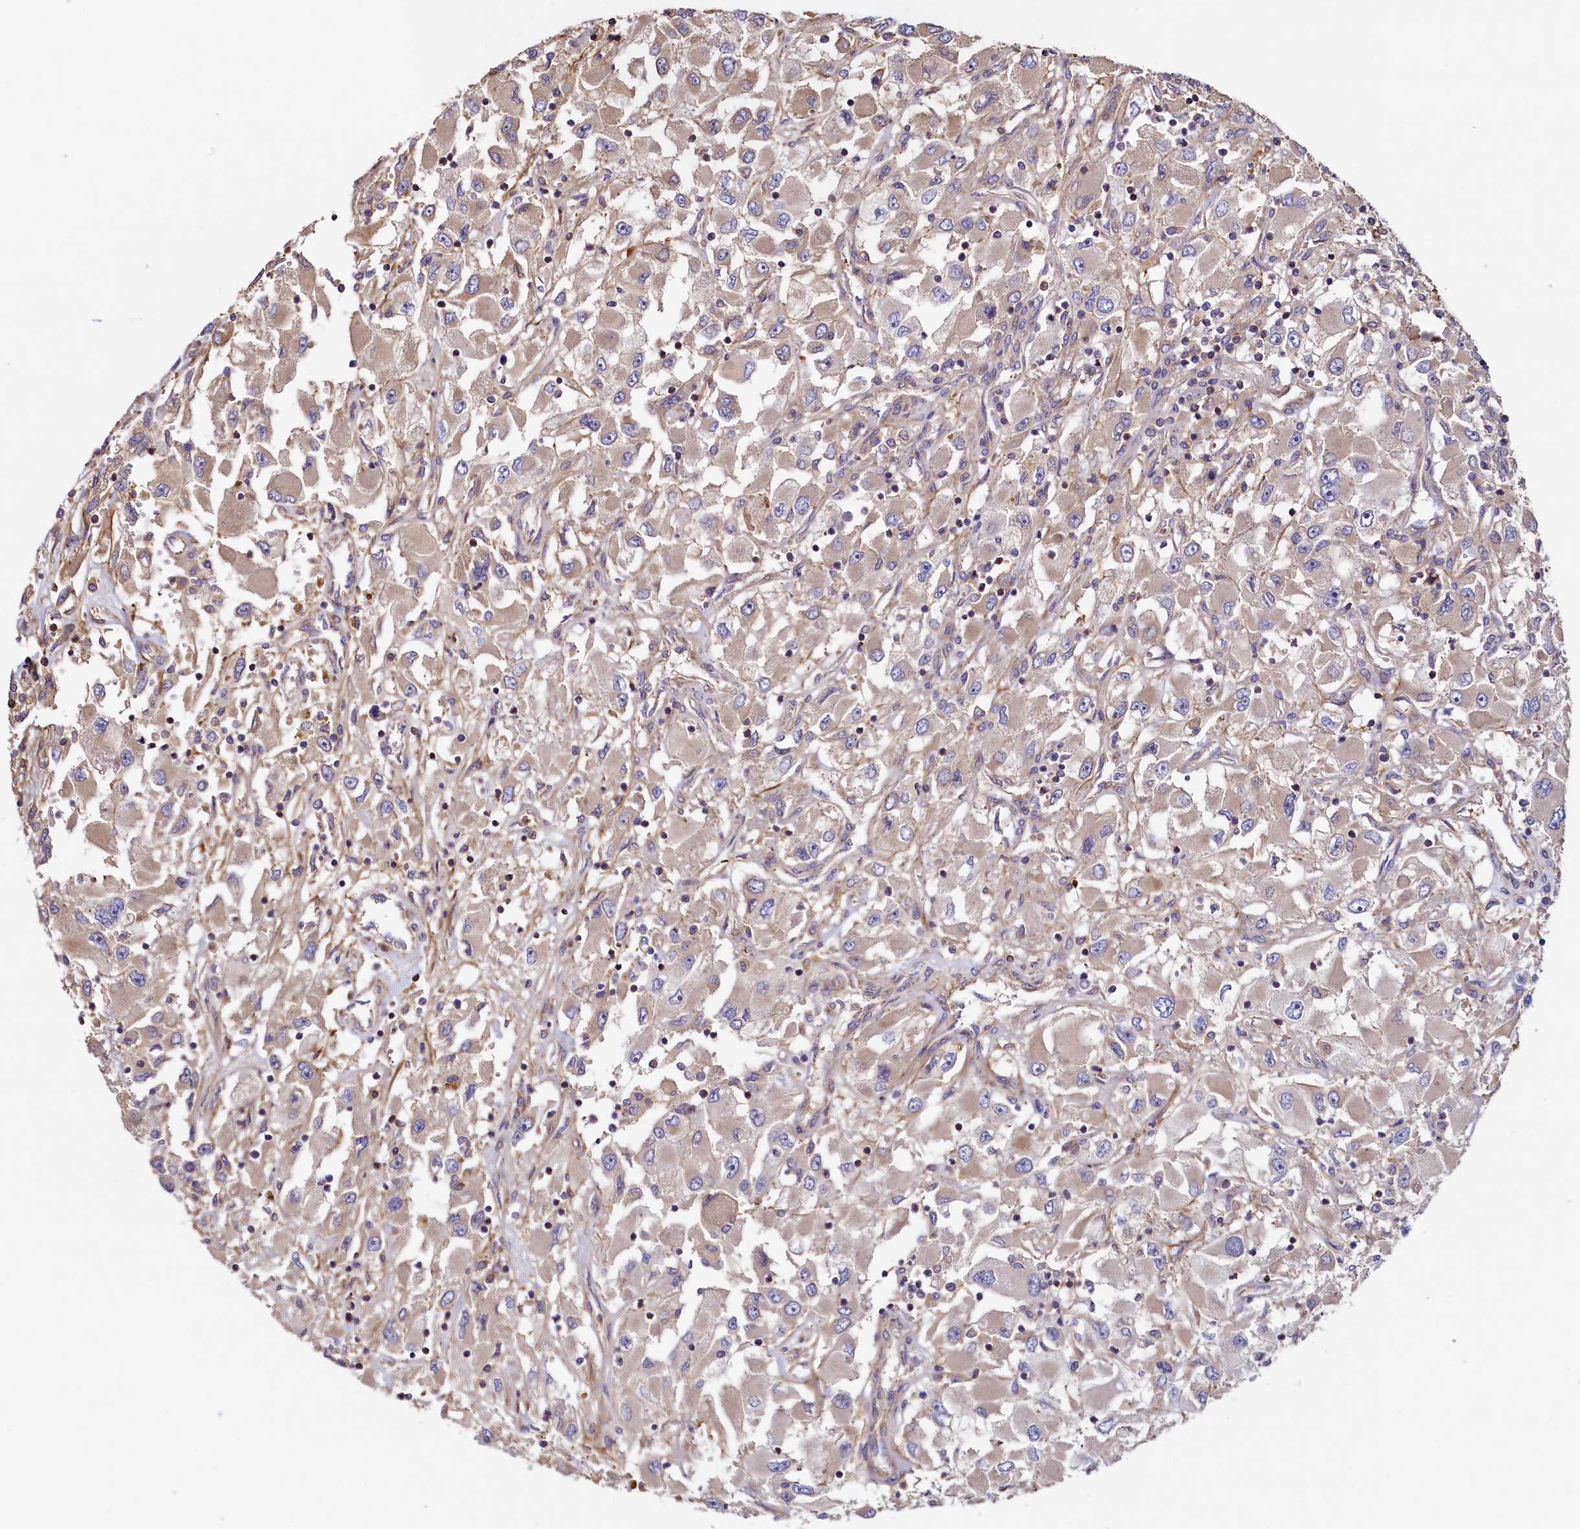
{"staining": {"intensity": "weak", "quantity": "<25%", "location": "cytoplasmic/membranous"}, "tissue": "renal cancer", "cell_type": "Tumor cells", "image_type": "cancer", "snomed": [{"axis": "morphology", "description": "Adenocarcinoma, NOS"}, {"axis": "topography", "description": "Kidney"}], "caption": "Renal cancer was stained to show a protein in brown. There is no significant expression in tumor cells.", "gene": "DUOXA1", "patient": {"sex": "female", "age": 52}}